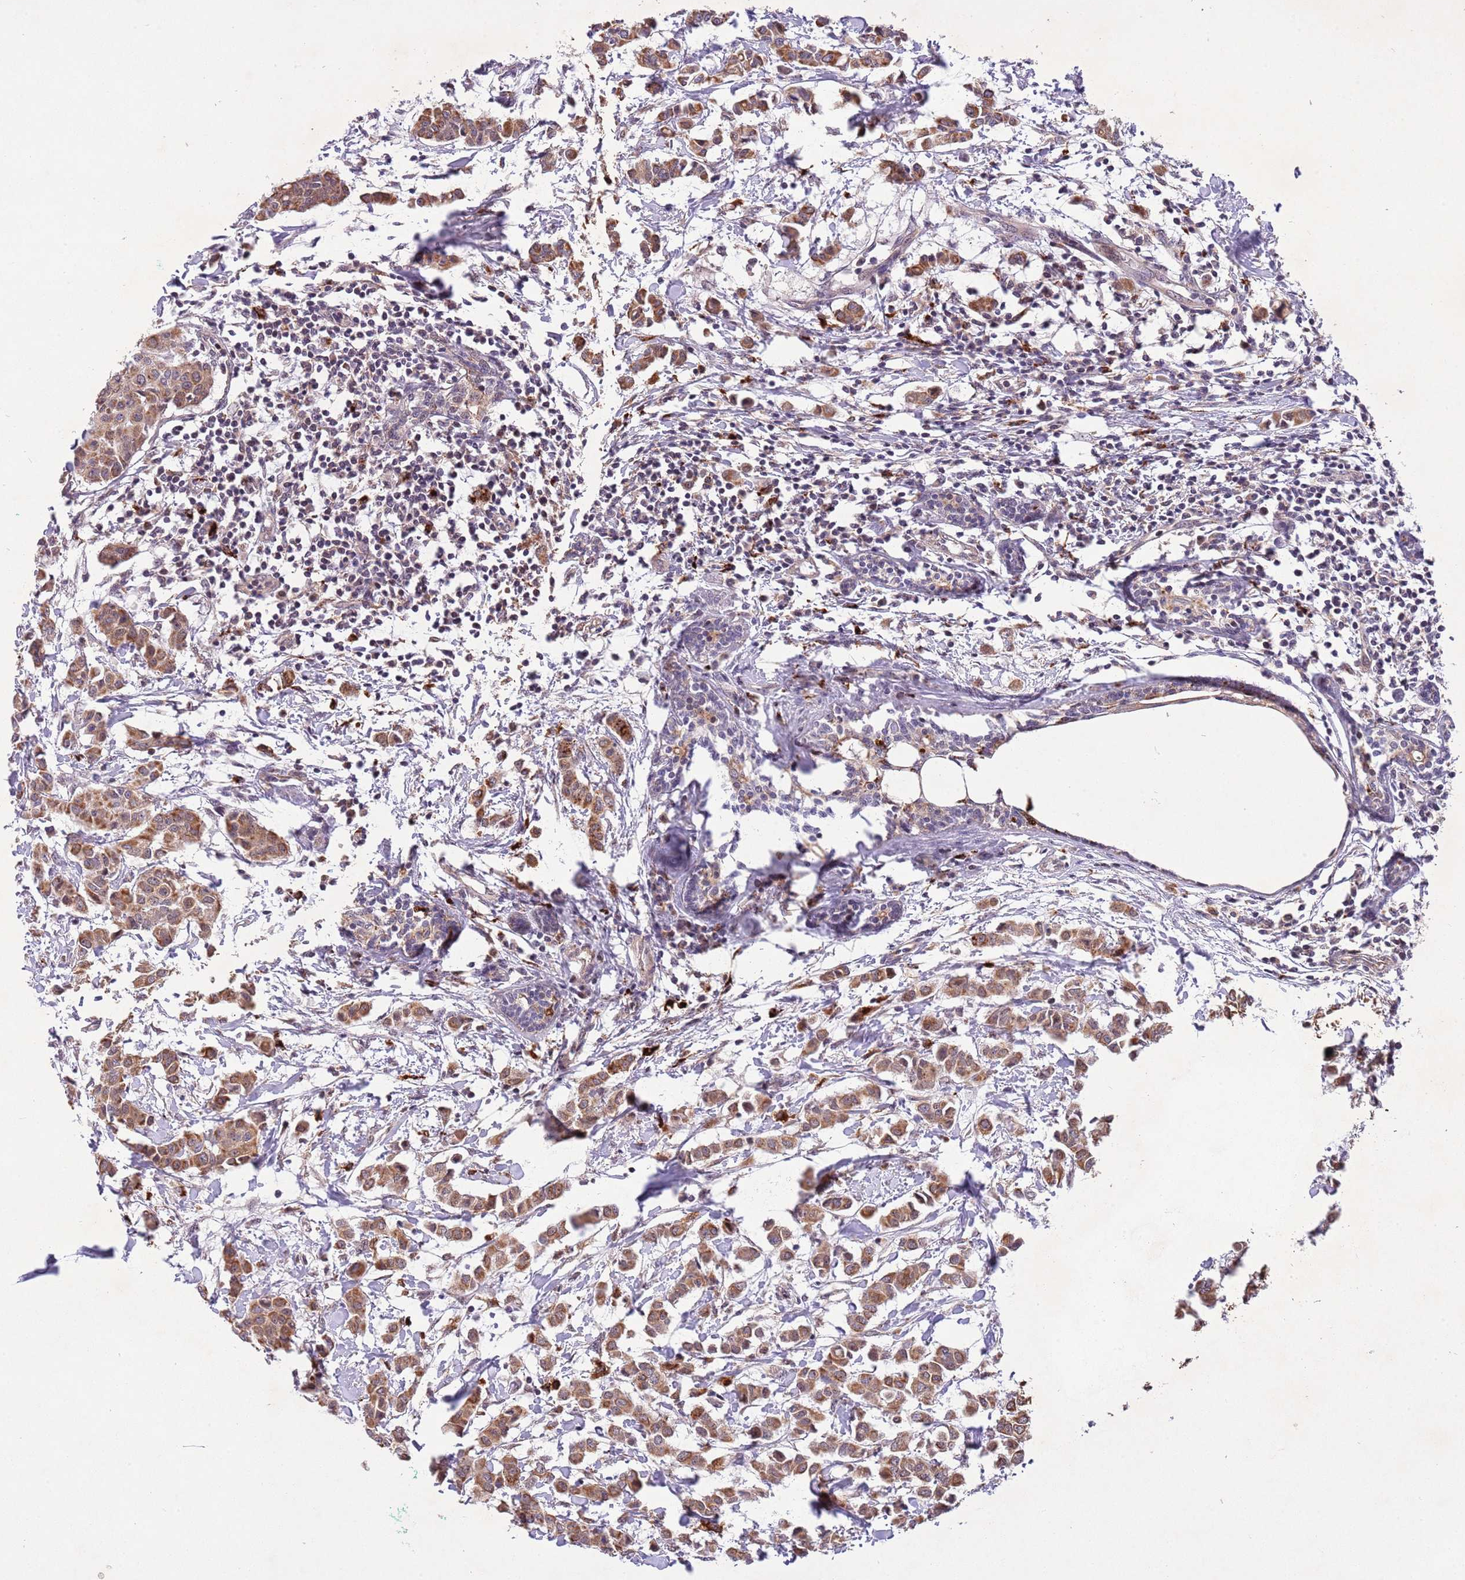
{"staining": {"intensity": "moderate", "quantity": ">75%", "location": "cytoplasmic/membranous"}, "tissue": "breast cancer", "cell_type": "Tumor cells", "image_type": "cancer", "snomed": [{"axis": "morphology", "description": "Duct carcinoma"}, {"axis": "topography", "description": "Breast"}], "caption": "A brown stain labels moderate cytoplasmic/membranous positivity of a protein in human infiltrating ductal carcinoma (breast) tumor cells.", "gene": "TRIM27", "patient": {"sex": "female", "age": 40}}